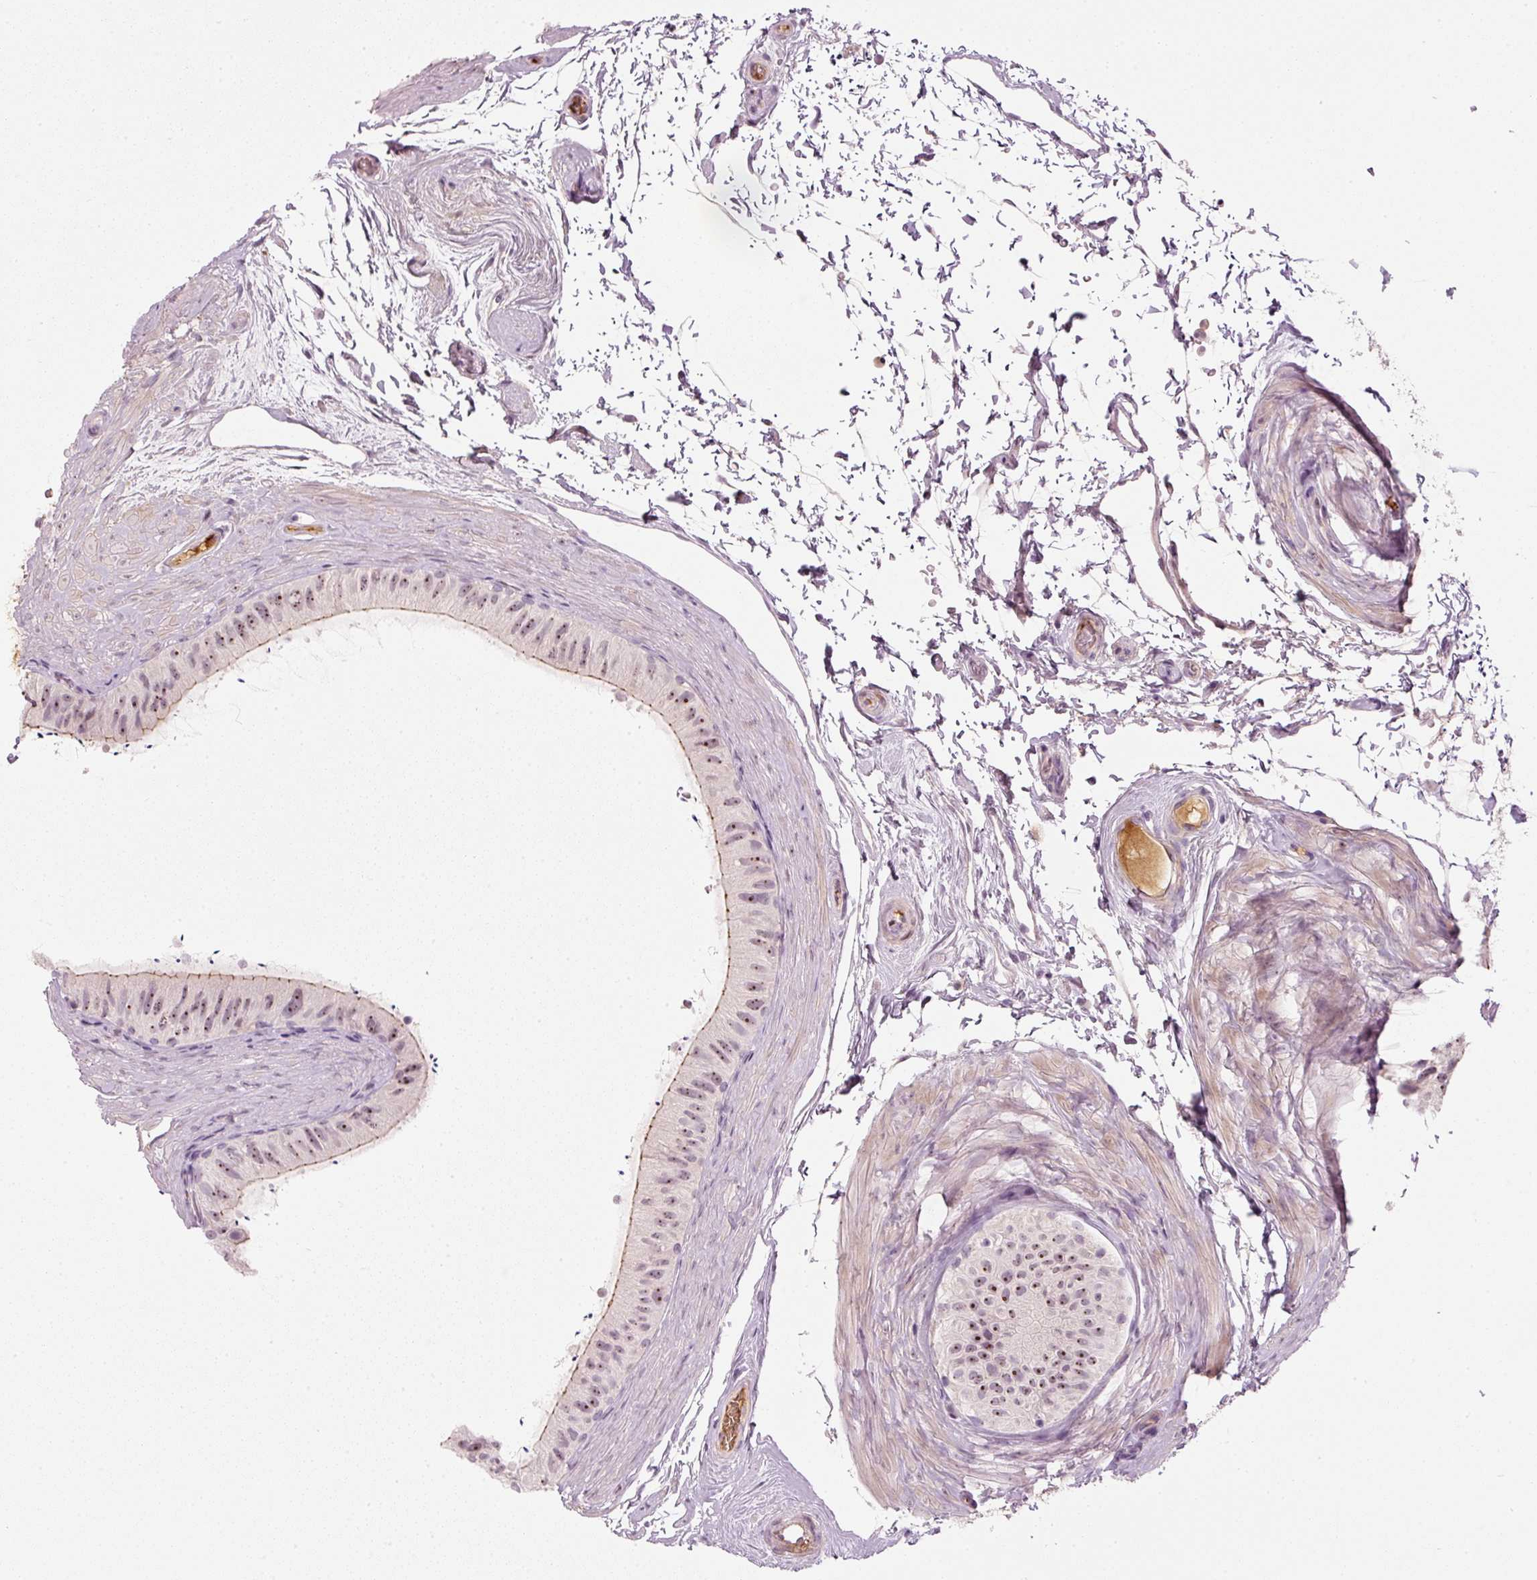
{"staining": {"intensity": "moderate", "quantity": "<25%", "location": "nuclear"}, "tissue": "epididymis", "cell_type": "Glandular cells", "image_type": "normal", "snomed": [{"axis": "morphology", "description": "Normal tissue, NOS"}, {"axis": "topography", "description": "Epididymis"}], "caption": "Immunohistochemistry (IHC) image of benign epididymis: human epididymis stained using immunohistochemistry (IHC) exhibits low levels of moderate protein expression localized specifically in the nuclear of glandular cells, appearing as a nuclear brown color.", "gene": "VCAM1", "patient": {"sex": "male", "age": 55}}